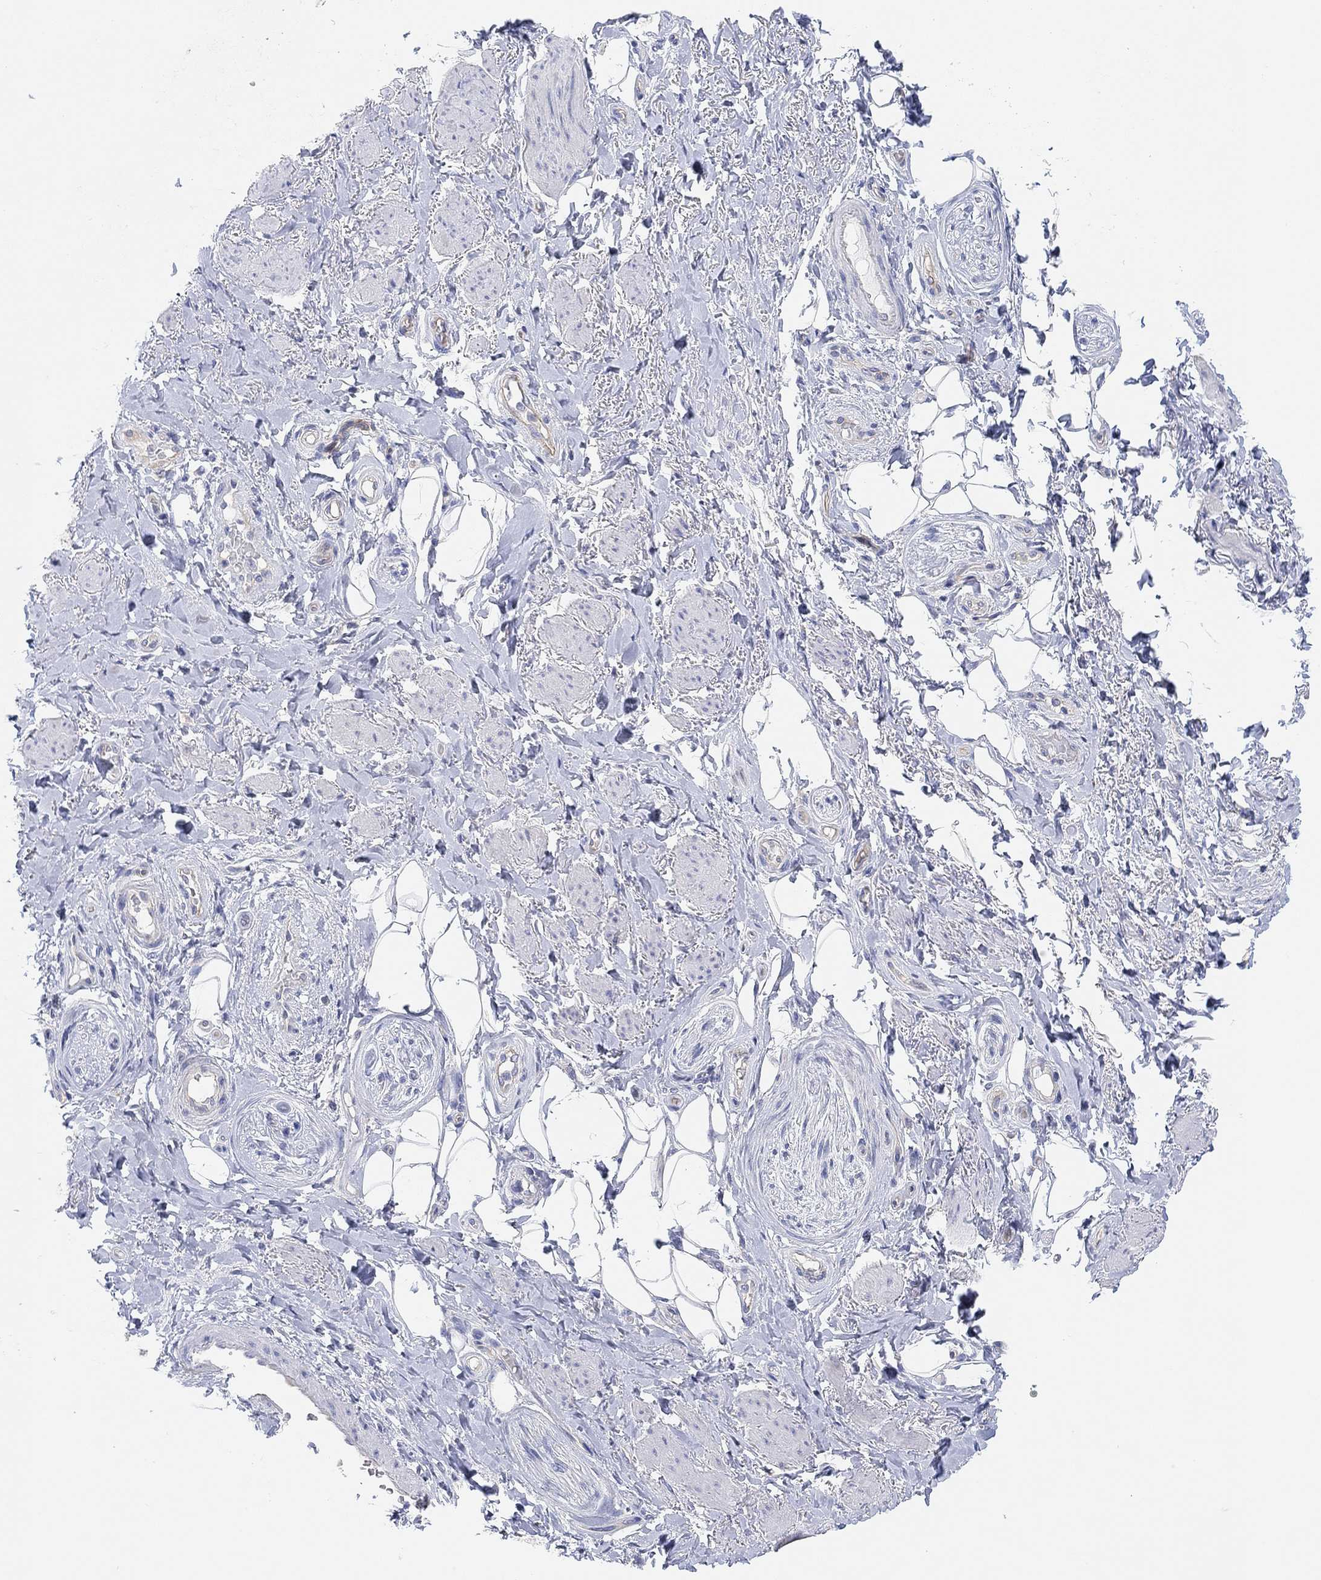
{"staining": {"intensity": "negative", "quantity": "none", "location": "none"}, "tissue": "adipose tissue", "cell_type": "Adipocytes", "image_type": "normal", "snomed": [{"axis": "morphology", "description": "Normal tissue, NOS"}, {"axis": "topography", "description": "Skeletal muscle"}, {"axis": "topography", "description": "Anal"}, {"axis": "topography", "description": "Peripheral nerve tissue"}], "caption": "DAB immunohistochemical staining of benign human adipose tissue demonstrates no significant staining in adipocytes.", "gene": "RGS1", "patient": {"sex": "male", "age": 53}}